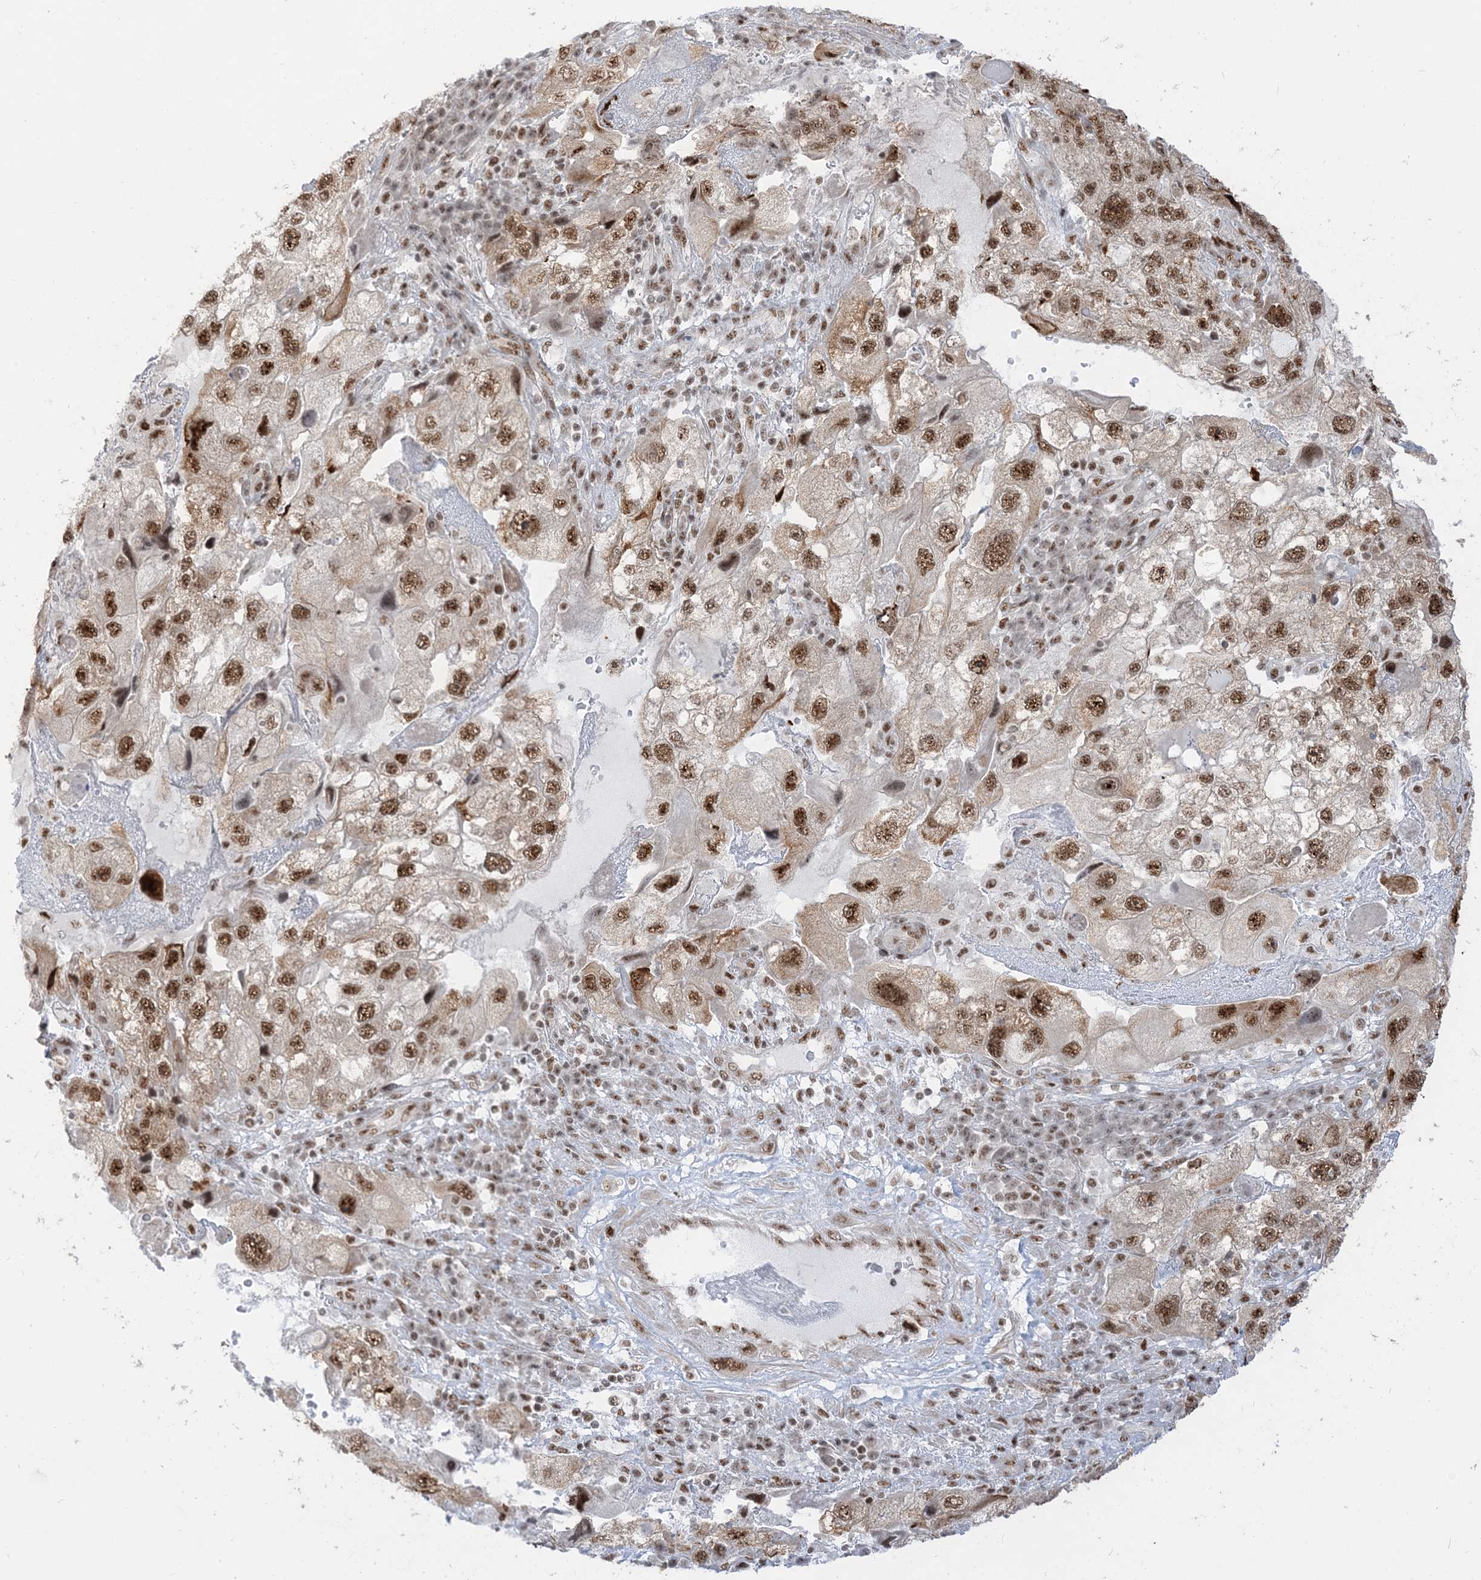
{"staining": {"intensity": "moderate", "quantity": ">75%", "location": "nuclear"}, "tissue": "endometrial cancer", "cell_type": "Tumor cells", "image_type": "cancer", "snomed": [{"axis": "morphology", "description": "Adenocarcinoma, NOS"}, {"axis": "topography", "description": "Endometrium"}], "caption": "The image reveals a brown stain indicating the presence of a protein in the nuclear of tumor cells in endometrial cancer (adenocarcinoma).", "gene": "ARGLU1", "patient": {"sex": "female", "age": 49}}